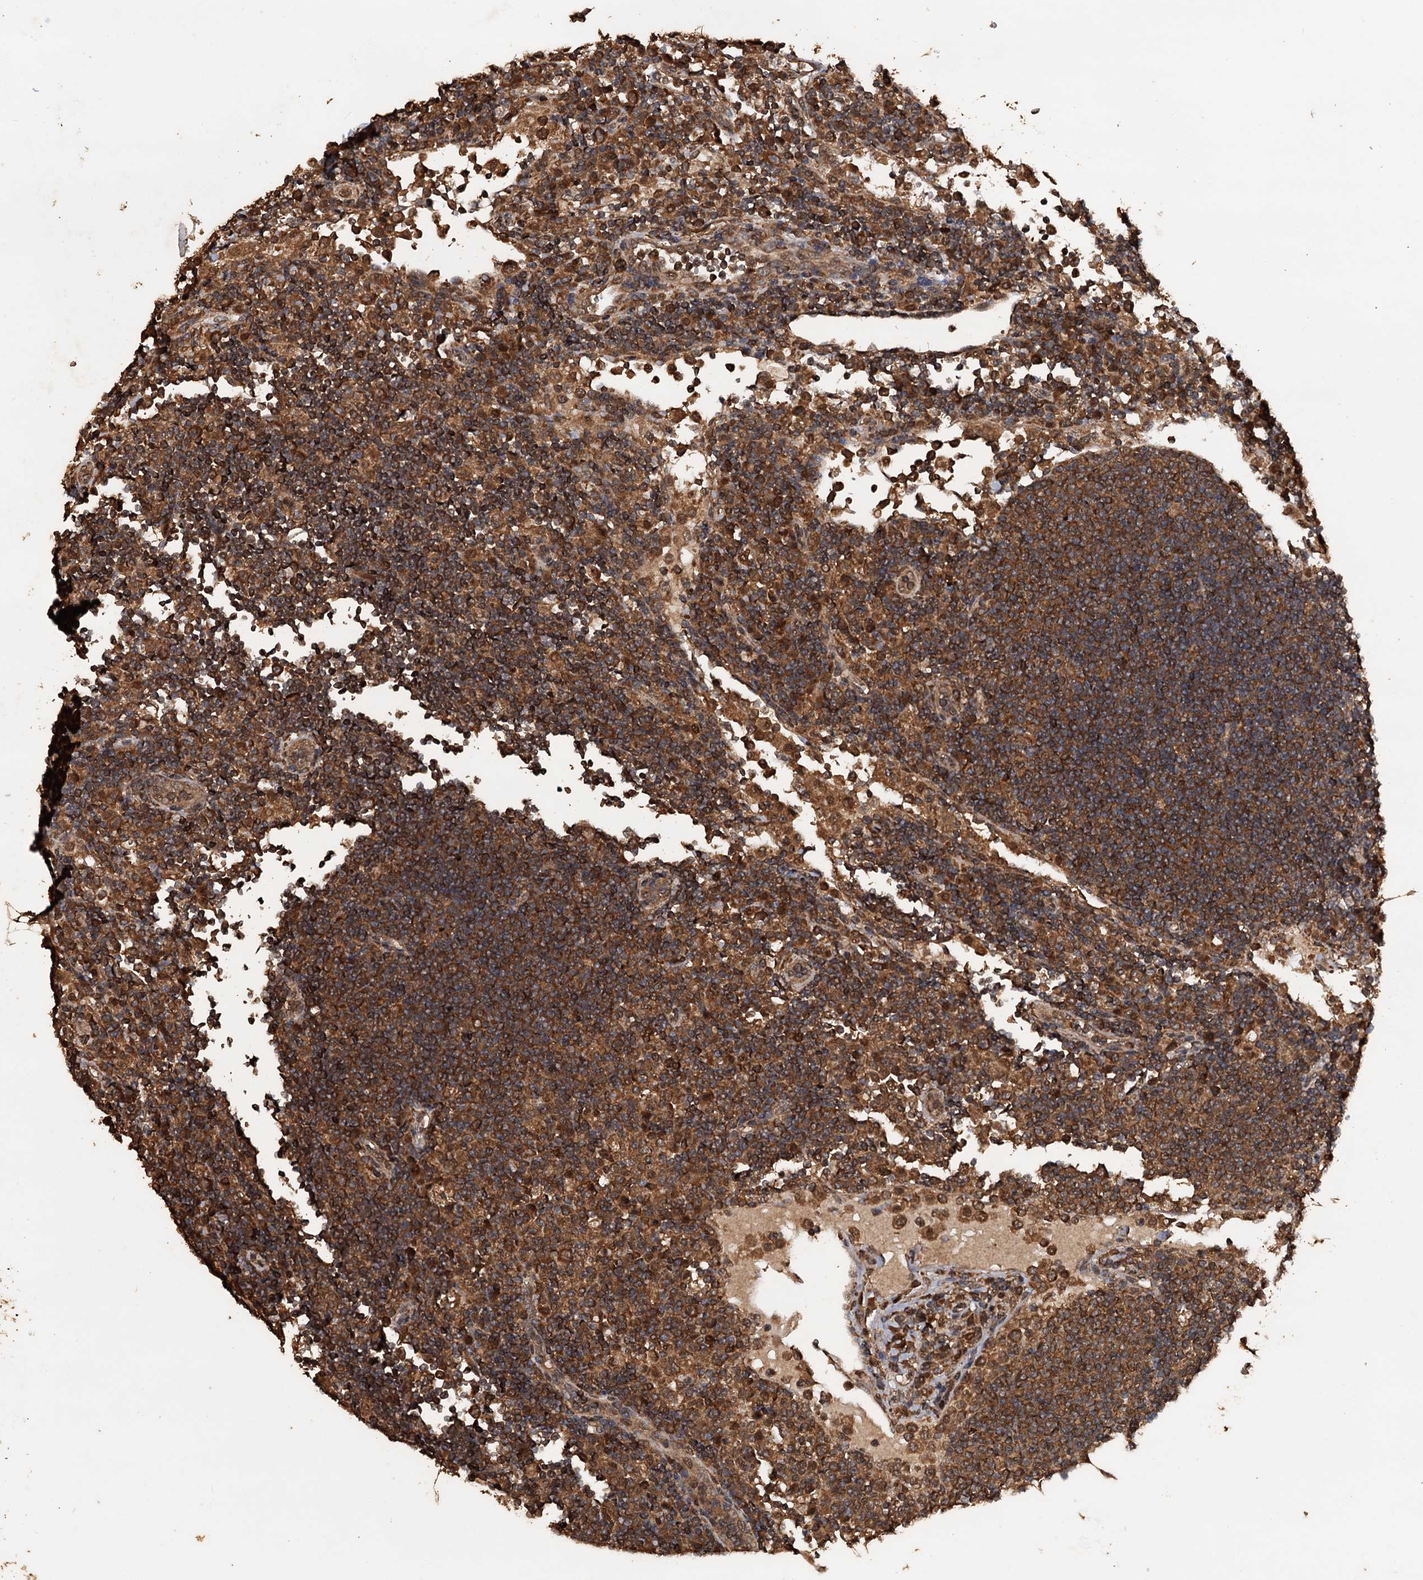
{"staining": {"intensity": "strong", "quantity": ">75%", "location": "cytoplasmic/membranous"}, "tissue": "lymph node", "cell_type": "Germinal center cells", "image_type": "normal", "snomed": [{"axis": "morphology", "description": "Normal tissue, NOS"}, {"axis": "topography", "description": "Lymph node"}], "caption": "A high-resolution histopathology image shows IHC staining of benign lymph node, which displays strong cytoplasmic/membranous expression in about >75% of germinal center cells. (DAB (3,3'-diaminobenzidine) IHC, brown staining for protein, blue staining for nuclei).", "gene": "PSMD9", "patient": {"sex": "female", "age": 53}}